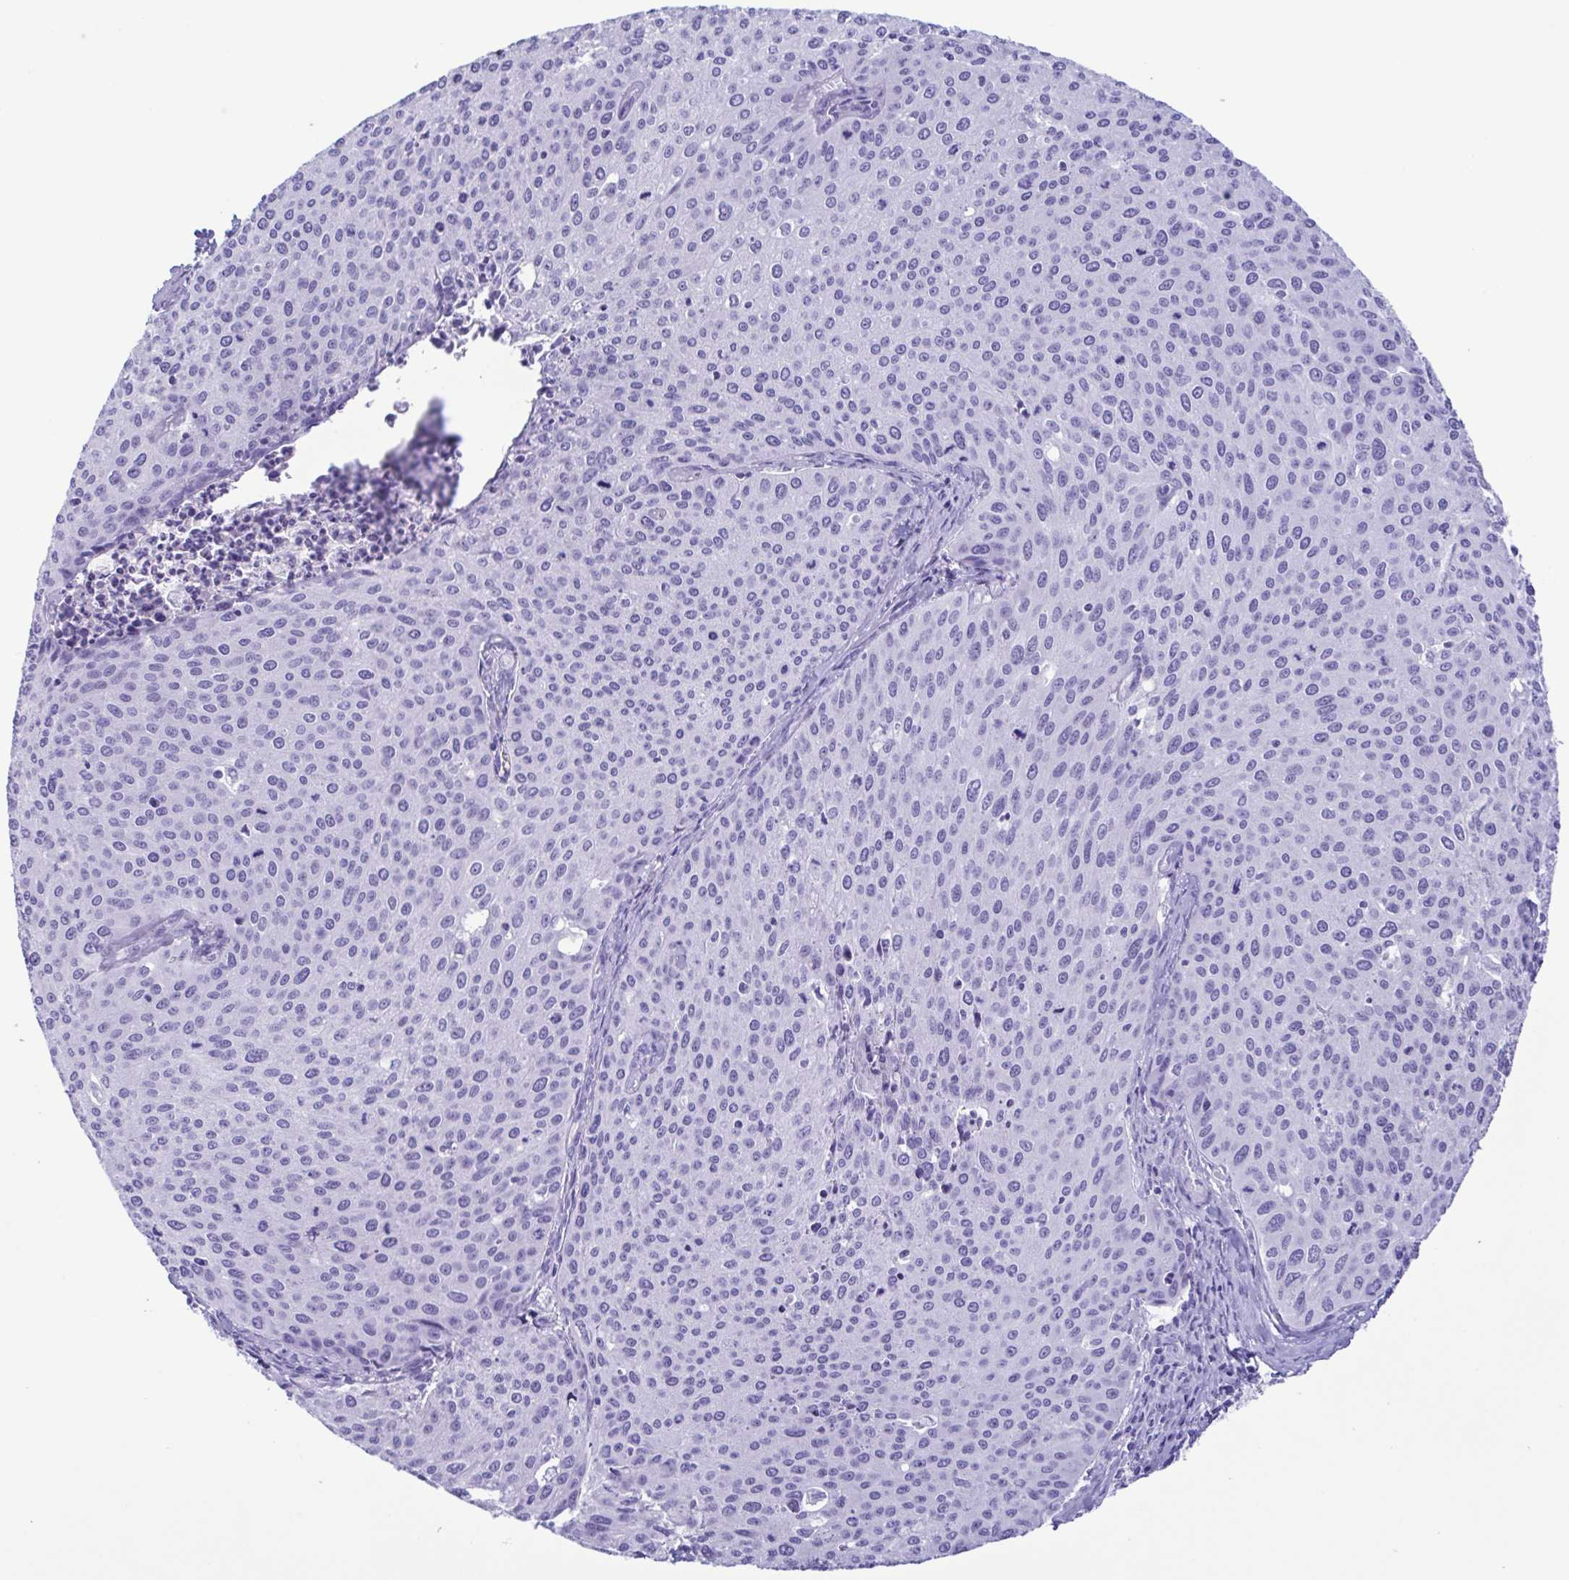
{"staining": {"intensity": "negative", "quantity": "none", "location": "none"}, "tissue": "cervical cancer", "cell_type": "Tumor cells", "image_type": "cancer", "snomed": [{"axis": "morphology", "description": "Squamous cell carcinoma, NOS"}, {"axis": "topography", "description": "Cervix"}], "caption": "Tumor cells show no significant expression in cervical cancer (squamous cell carcinoma). (Stains: DAB (3,3'-diaminobenzidine) immunohistochemistry with hematoxylin counter stain, Microscopy: brightfield microscopy at high magnification).", "gene": "TSPY2", "patient": {"sex": "female", "age": 38}}